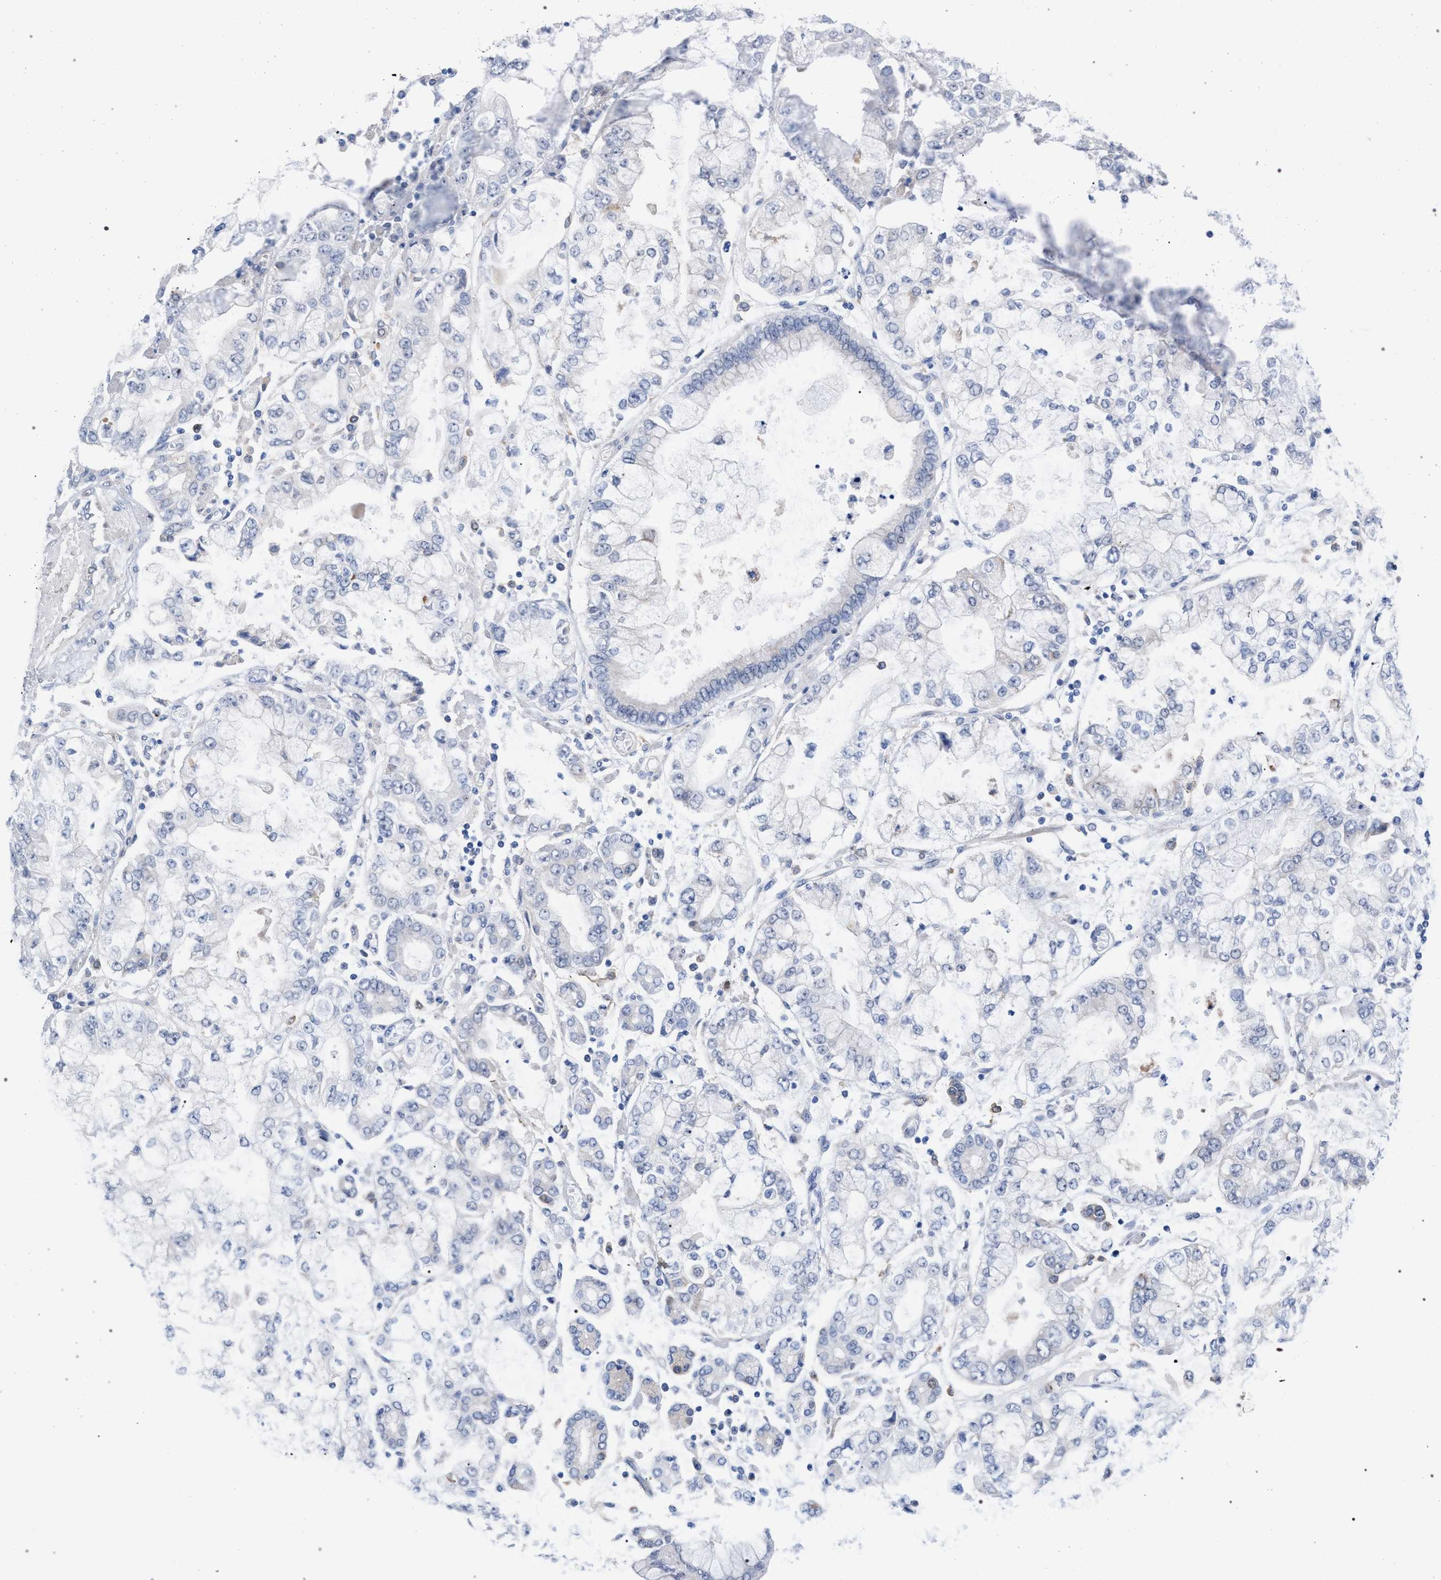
{"staining": {"intensity": "negative", "quantity": "none", "location": "none"}, "tissue": "stomach cancer", "cell_type": "Tumor cells", "image_type": "cancer", "snomed": [{"axis": "morphology", "description": "Adenocarcinoma, NOS"}, {"axis": "topography", "description": "Stomach"}], "caption": "Image shows no significant protein expression in tumor cells of stomach cancer (adenocarcinoma).", "gene": "FHOD3", "patient": {"sex": "male", "age": 76}}